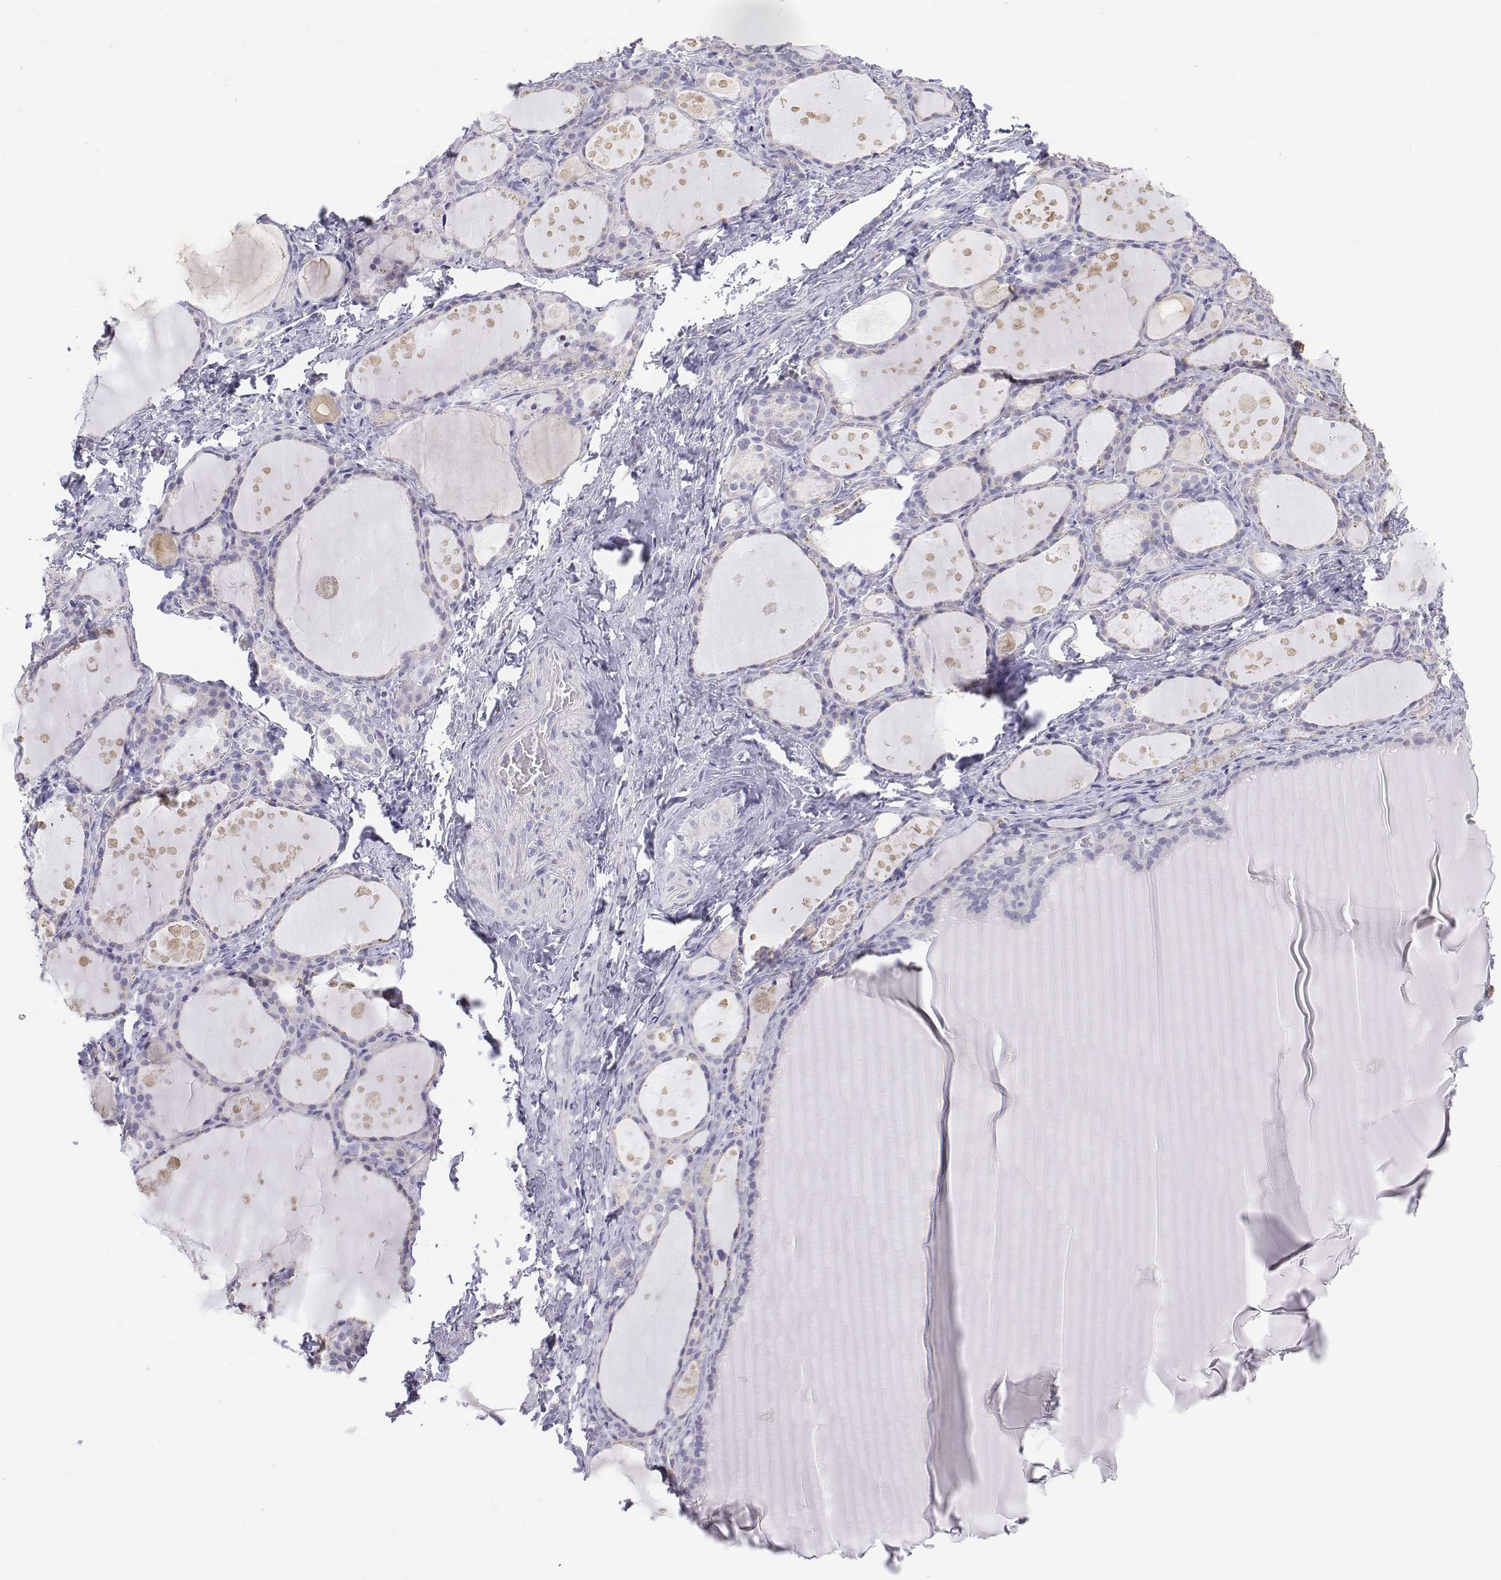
{"staining": {"intensity": "negative", "quantity": "none", "location": "none"}, "tissue": "thyroid gland", "cell_type": "Glandular cells", "image_type": "normal", "snomed": [{"axis": "morphology", "description": "Normal tissue, NOS"}, {"axis": "topography", "description": "Thyroid gland"}], "caption": "This is an IHC micrograph of normal human thyroid gland. There is no positivity in glandular cells.", "gene": "LGSN", "patient": {"sex": "male", "age": 68}}